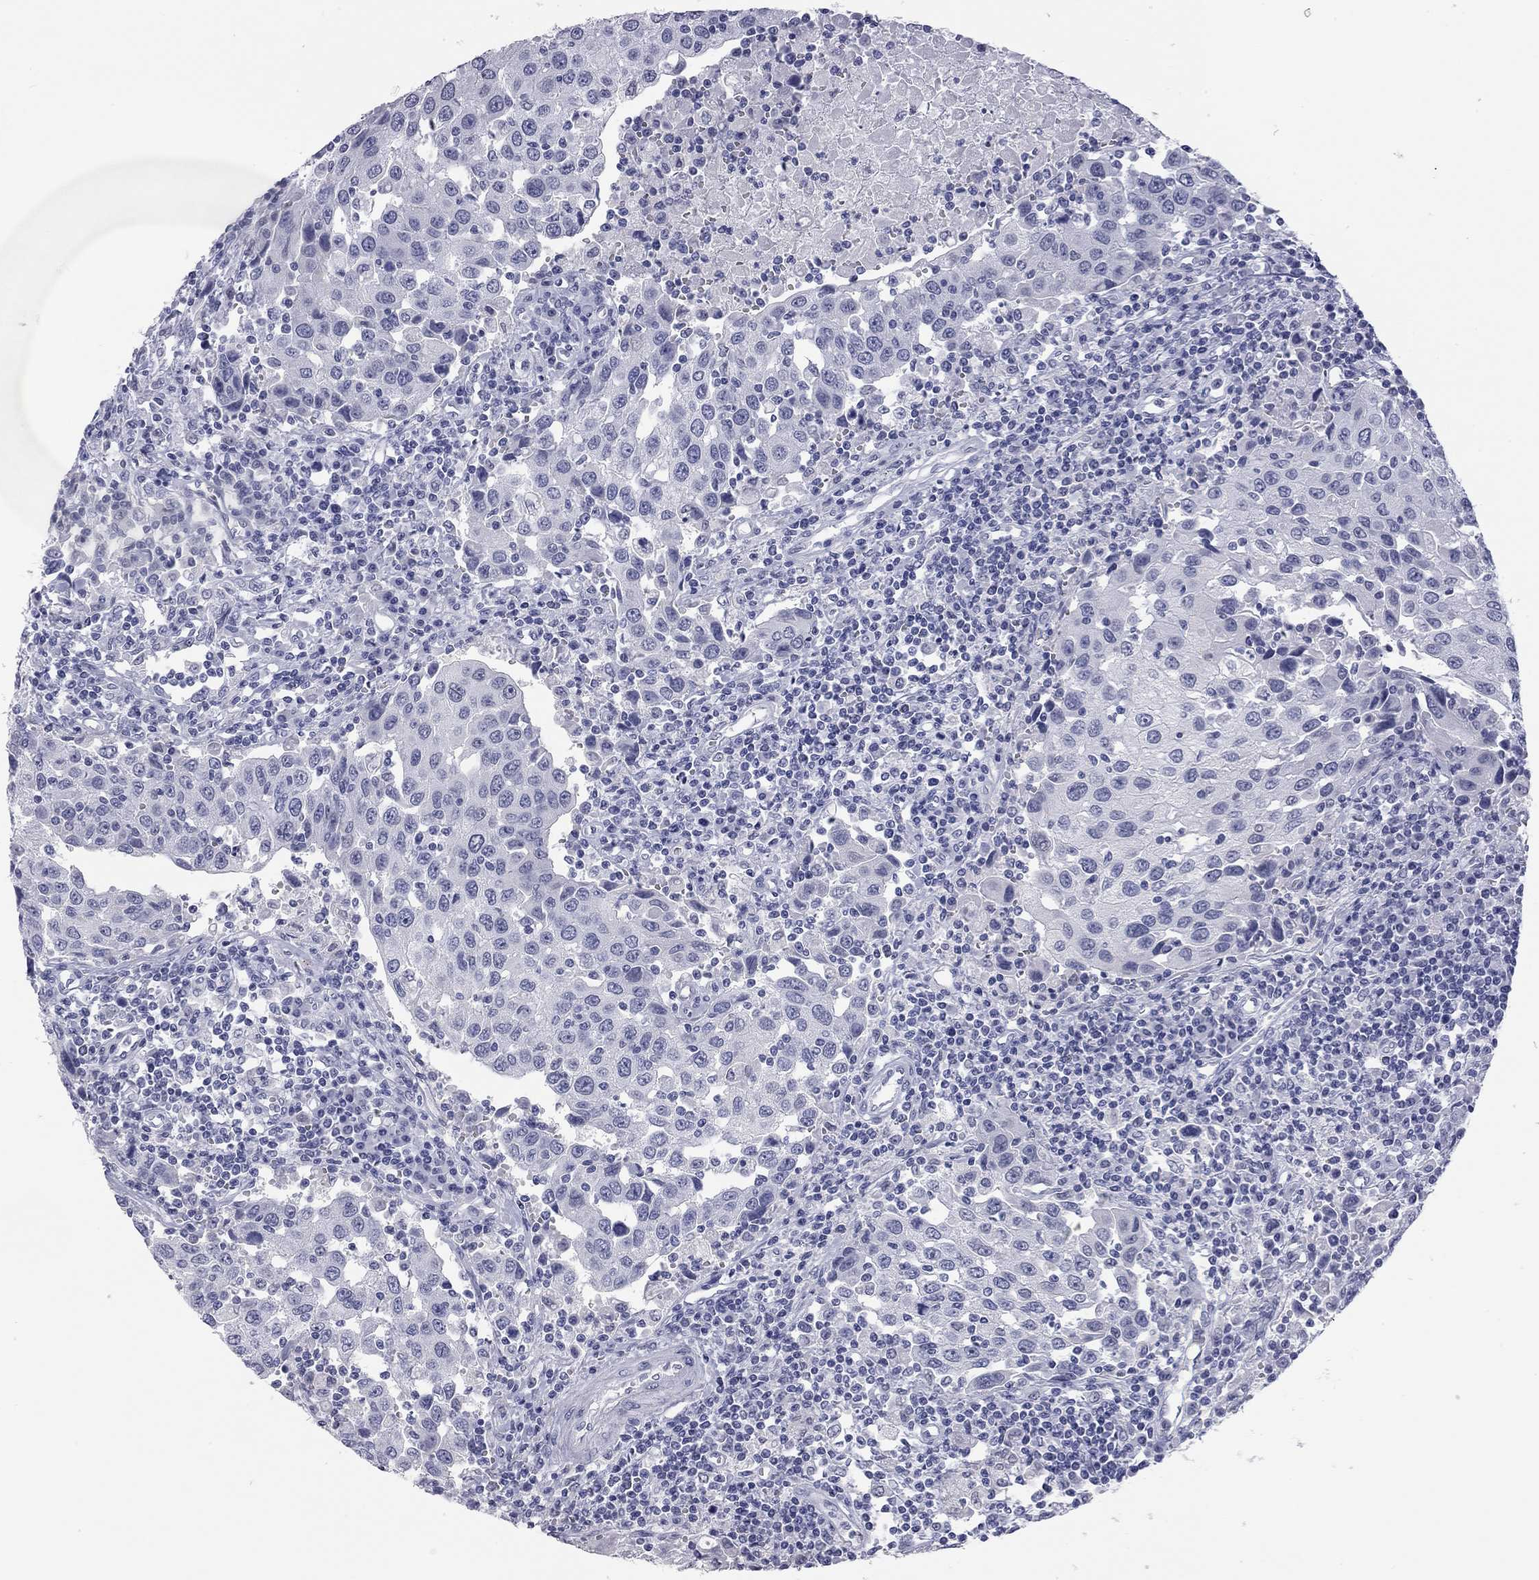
{"staining": {"intensity": "negative", "quantity": "none", "location": "none"}, "tissue": "urothelial cancer", "cell_type": "Tumor cells", "image_type": "cancer", "snomed": [{"axis": "morphology", "description": "Urothelial carcinoma, High grade"}, {"axis": "topography", "description": "Urinary bladder"}], "caption": "IHC micrograph of neoplastic tissue: human high-grade urothelial carcinoma stained with DAB (3,3'-diaminobenzidine) reveals no significant protein positivity in tumor cells.", "gene": "AK8", "patient": {"sex": "female", "age": 85}}